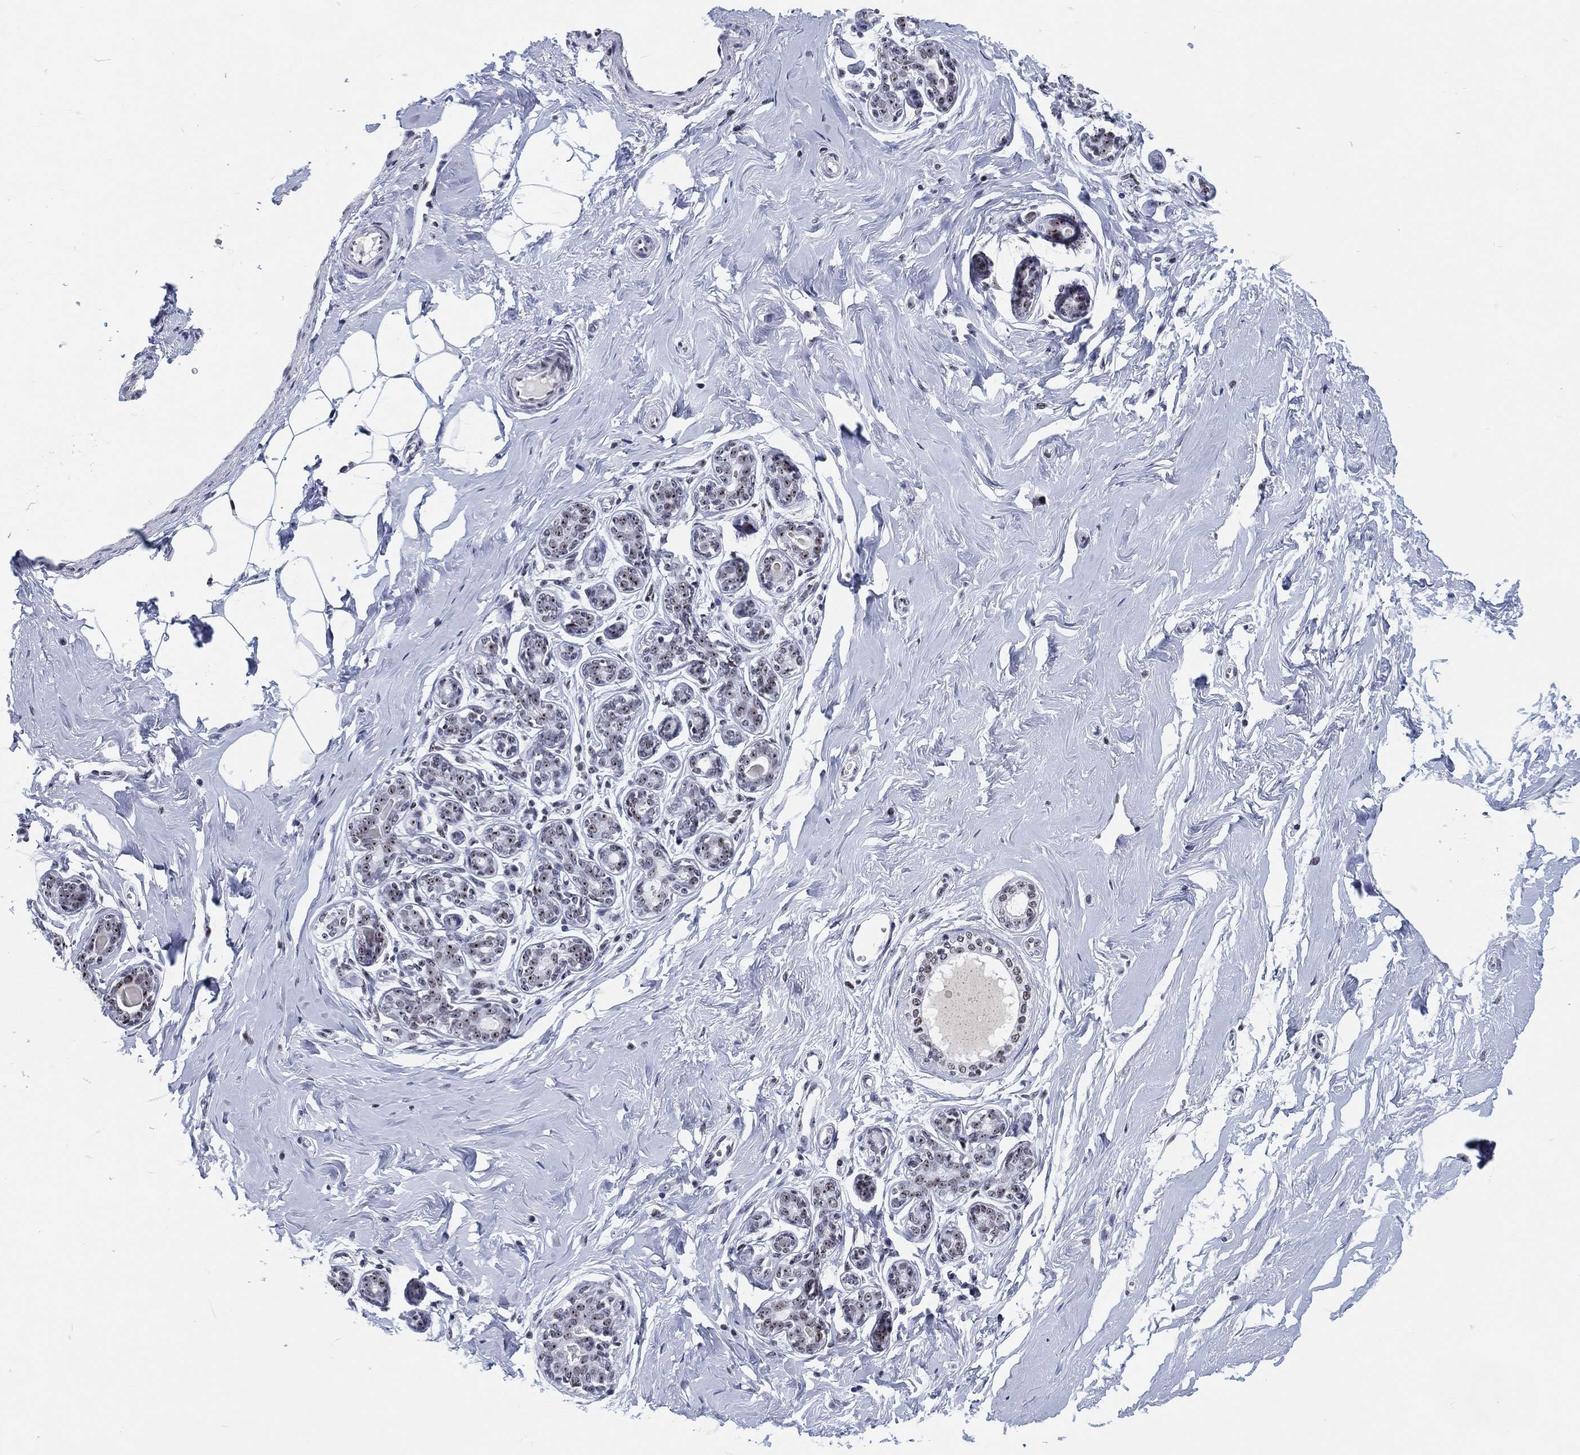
{"staining": {"intensity": "negative", "quantity": "none", "location": "none"}, "tissue": "breast", "cell_type": "Adipocytes", "image_type": "normal", "snomed": [{"axis": "morphology", "description": "Normal tissue, NOS"}, {"axis": "topography", "description": "Skin"}, {"axis": "topography", "description": "Breast"}], "caption": "This is a micrograph of immunohistochemistry staining of normal breast, which shows no positivity in adipocytes. (Stains: DAB (3,3'-diaminobenzidine) immunohistochemistry with hematoxylin counter stain, Microscopy: brightfield microscopy at high magnification).", "gene": "MAPK8IP1", "patient": {"sex": "female", "age": 43}}